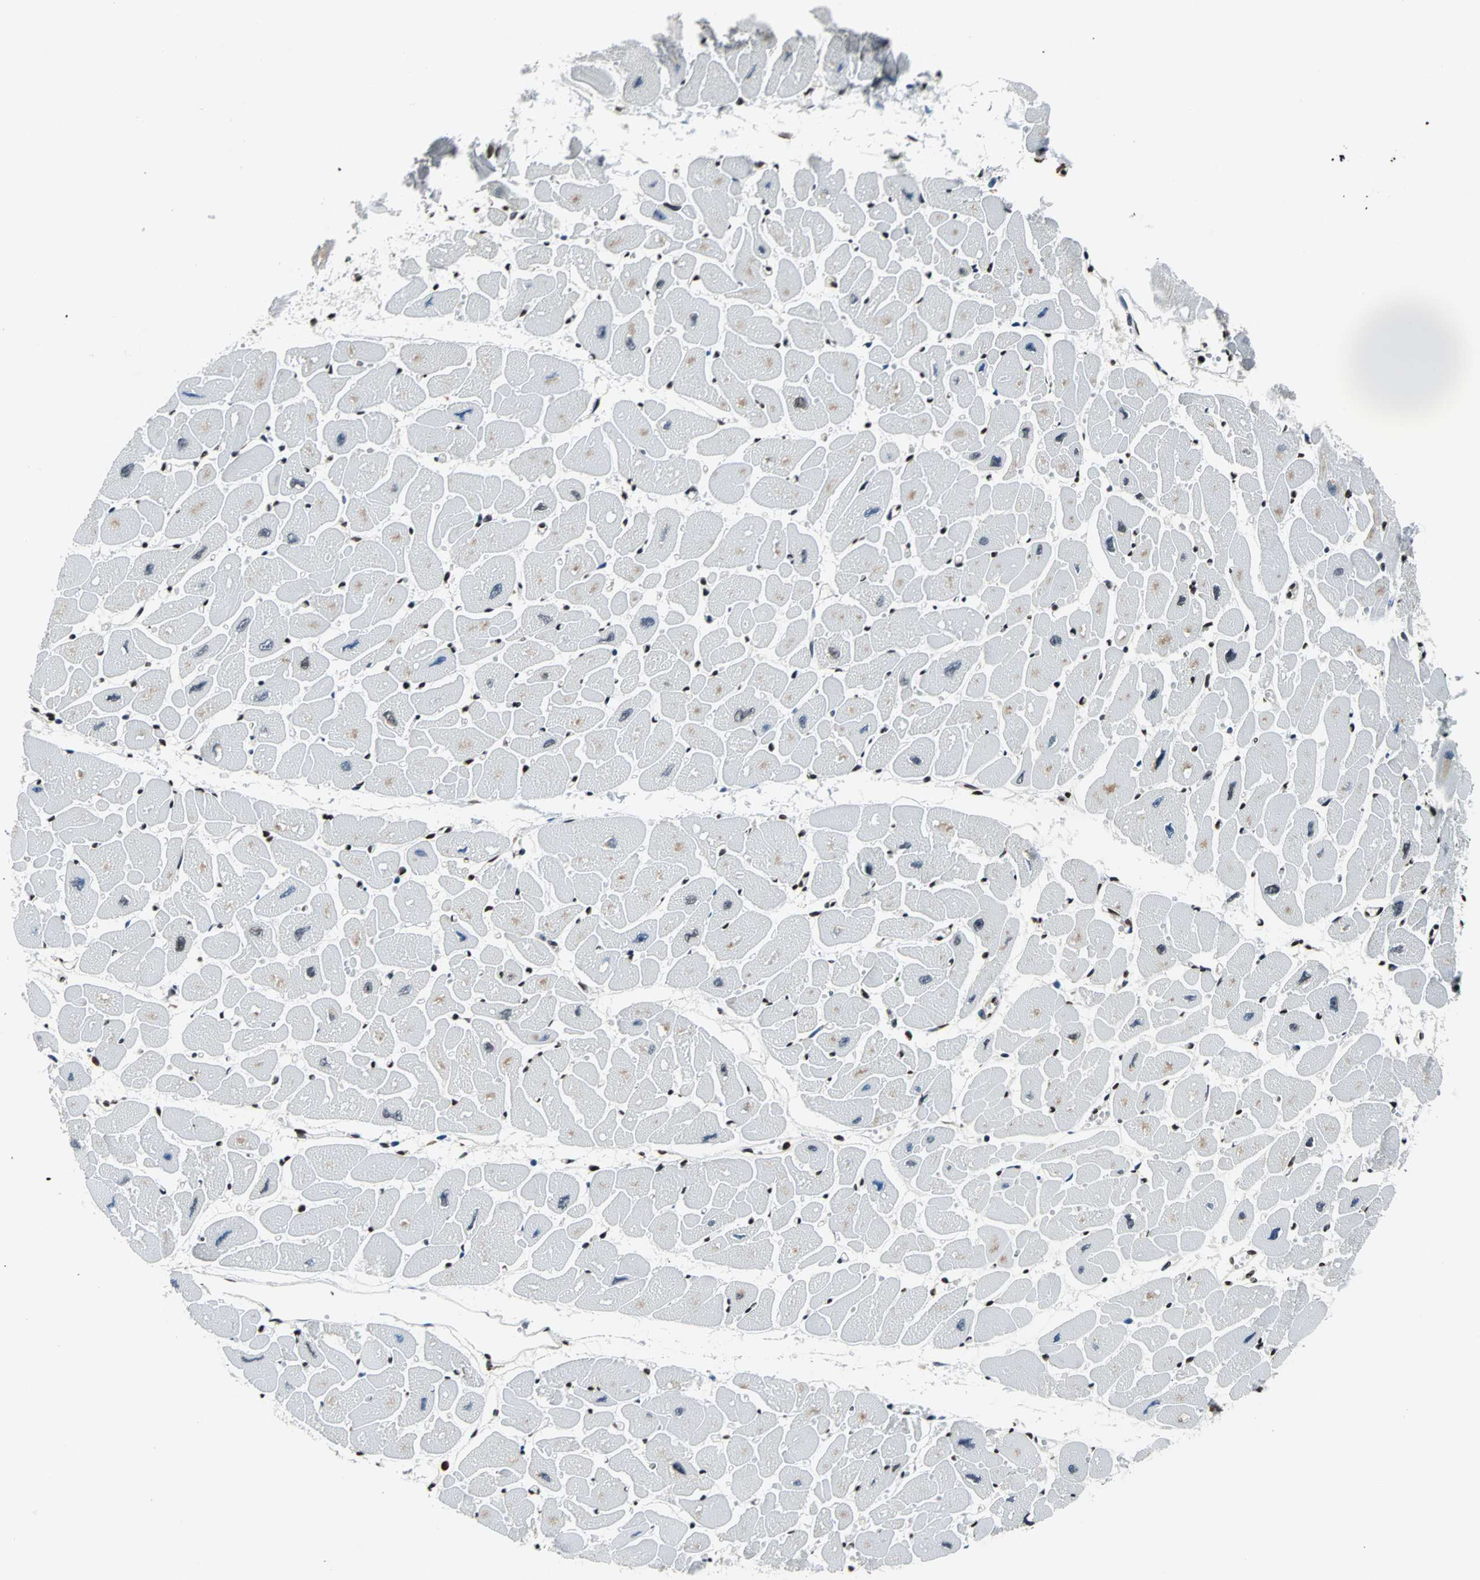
{"staining": {"intensity": "strong", "quantity": ">75%", "location": "nuclear"}, "tissue": "heart muscle", "cell_type": "Cardiomyocytes", "image_type": "normal", "snomed": [{"axis": "morphology", "description": "Normal tissue, NOS"}, {"axis": "topography", "description": "Heart"}], "caption": "IHC micrograph of normal heart muscle: human heart muscle stained using IHC demonstrates high levels of strong protein expression localized specifically in the nuclear of cardiomyocytes, appearing as a nuclear brown color.", "gene": "FUBP1", "patient": {"sex": "female", "age": 54}}